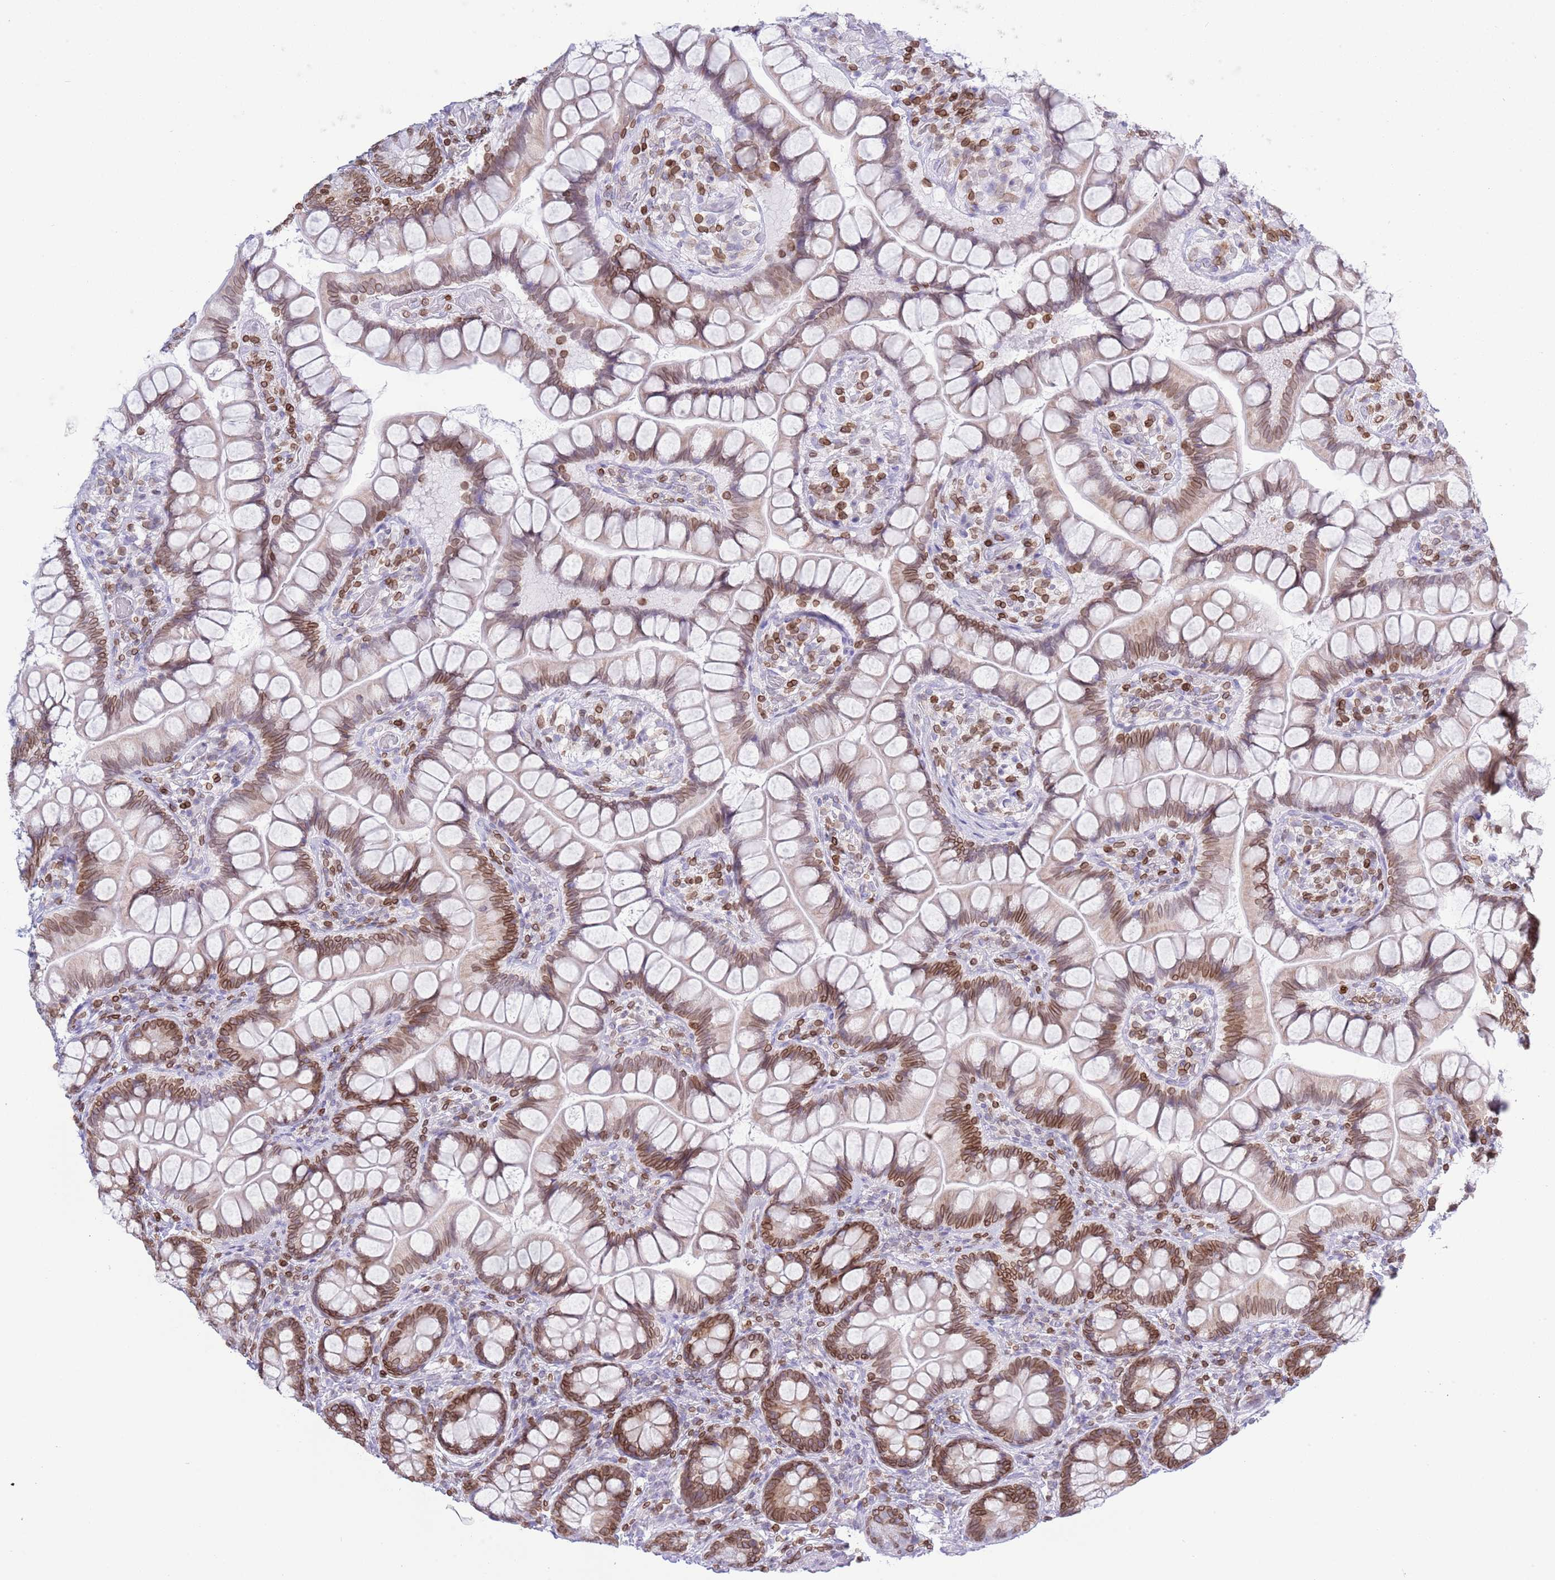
{"staining": {"intensity": "strong", "quantity": ">75%", "location": "cytoplasmic/membranous,nuclear"}, "tissue": "small intestine", "cell_type": "Glandular cells", "image_type": "normal", "snomed": [{"axis": "morphology", "description": "Normal tissue, NOS"}, {"axis": "topography", "description": "Small intestine"}], "caption": "The immunohistochemical stain shows strong cytoplasmic/membranous,nuclear staining in glandular cells of benign small intestine.", "gene": "LBR", "patient": {"sex": "male", "age": 70}}